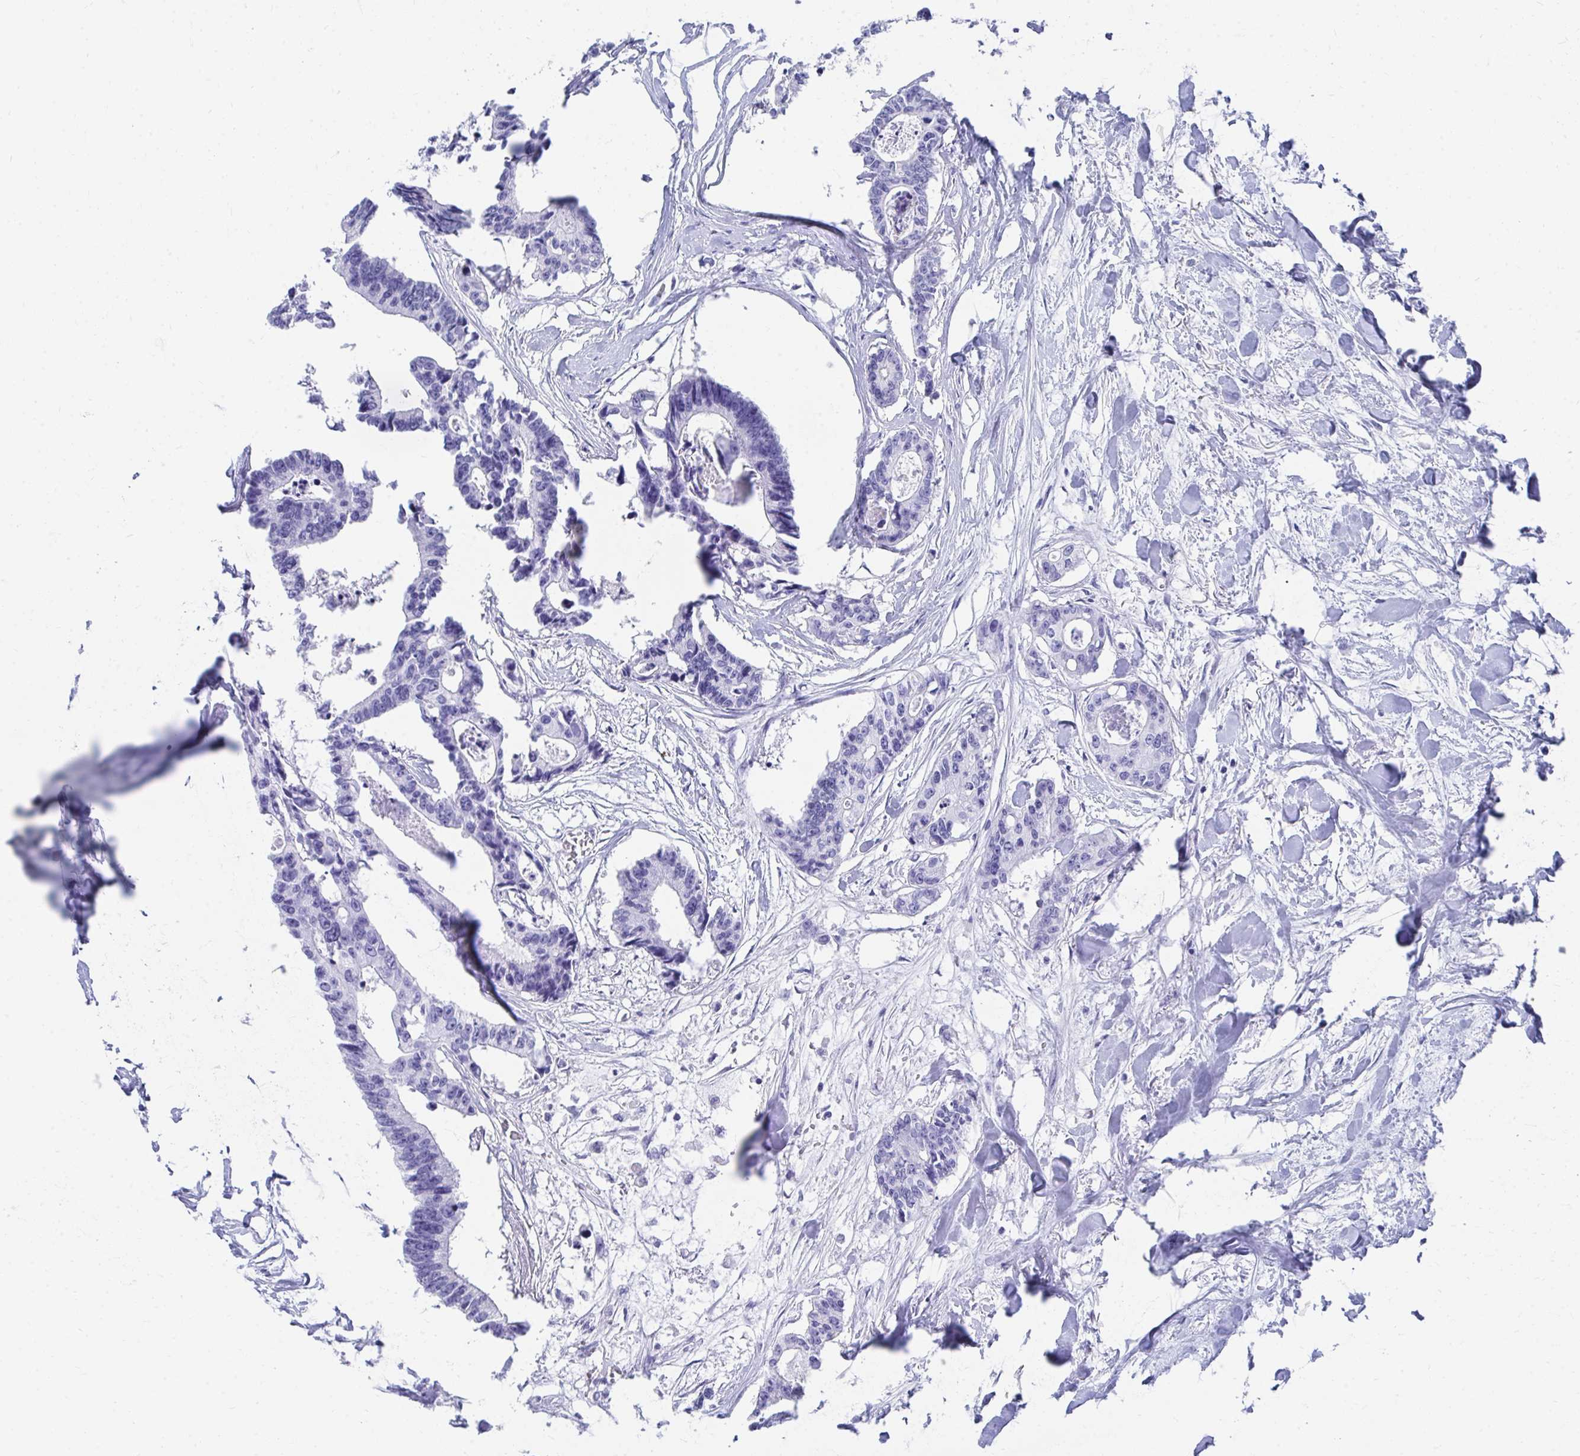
{"staining": {"intensity": "negative", "quantity": "none", "location": "none"}, "tissue": "colorectal cancer", "cell_type": "Tumor cells", "image_type": "cancer", "snomed": [{"axis": "morphology", "description": "Adenocarcinoma, NOS"}, {"axis": "topography", "description": "Rectum"}], "caption": "A micrograph of adenocarcinoma (colorectal) stained for a protein shows no brown staining in tumor cells.", "gene": "HGD", "patient": {"sex": "male", "age": 57}}